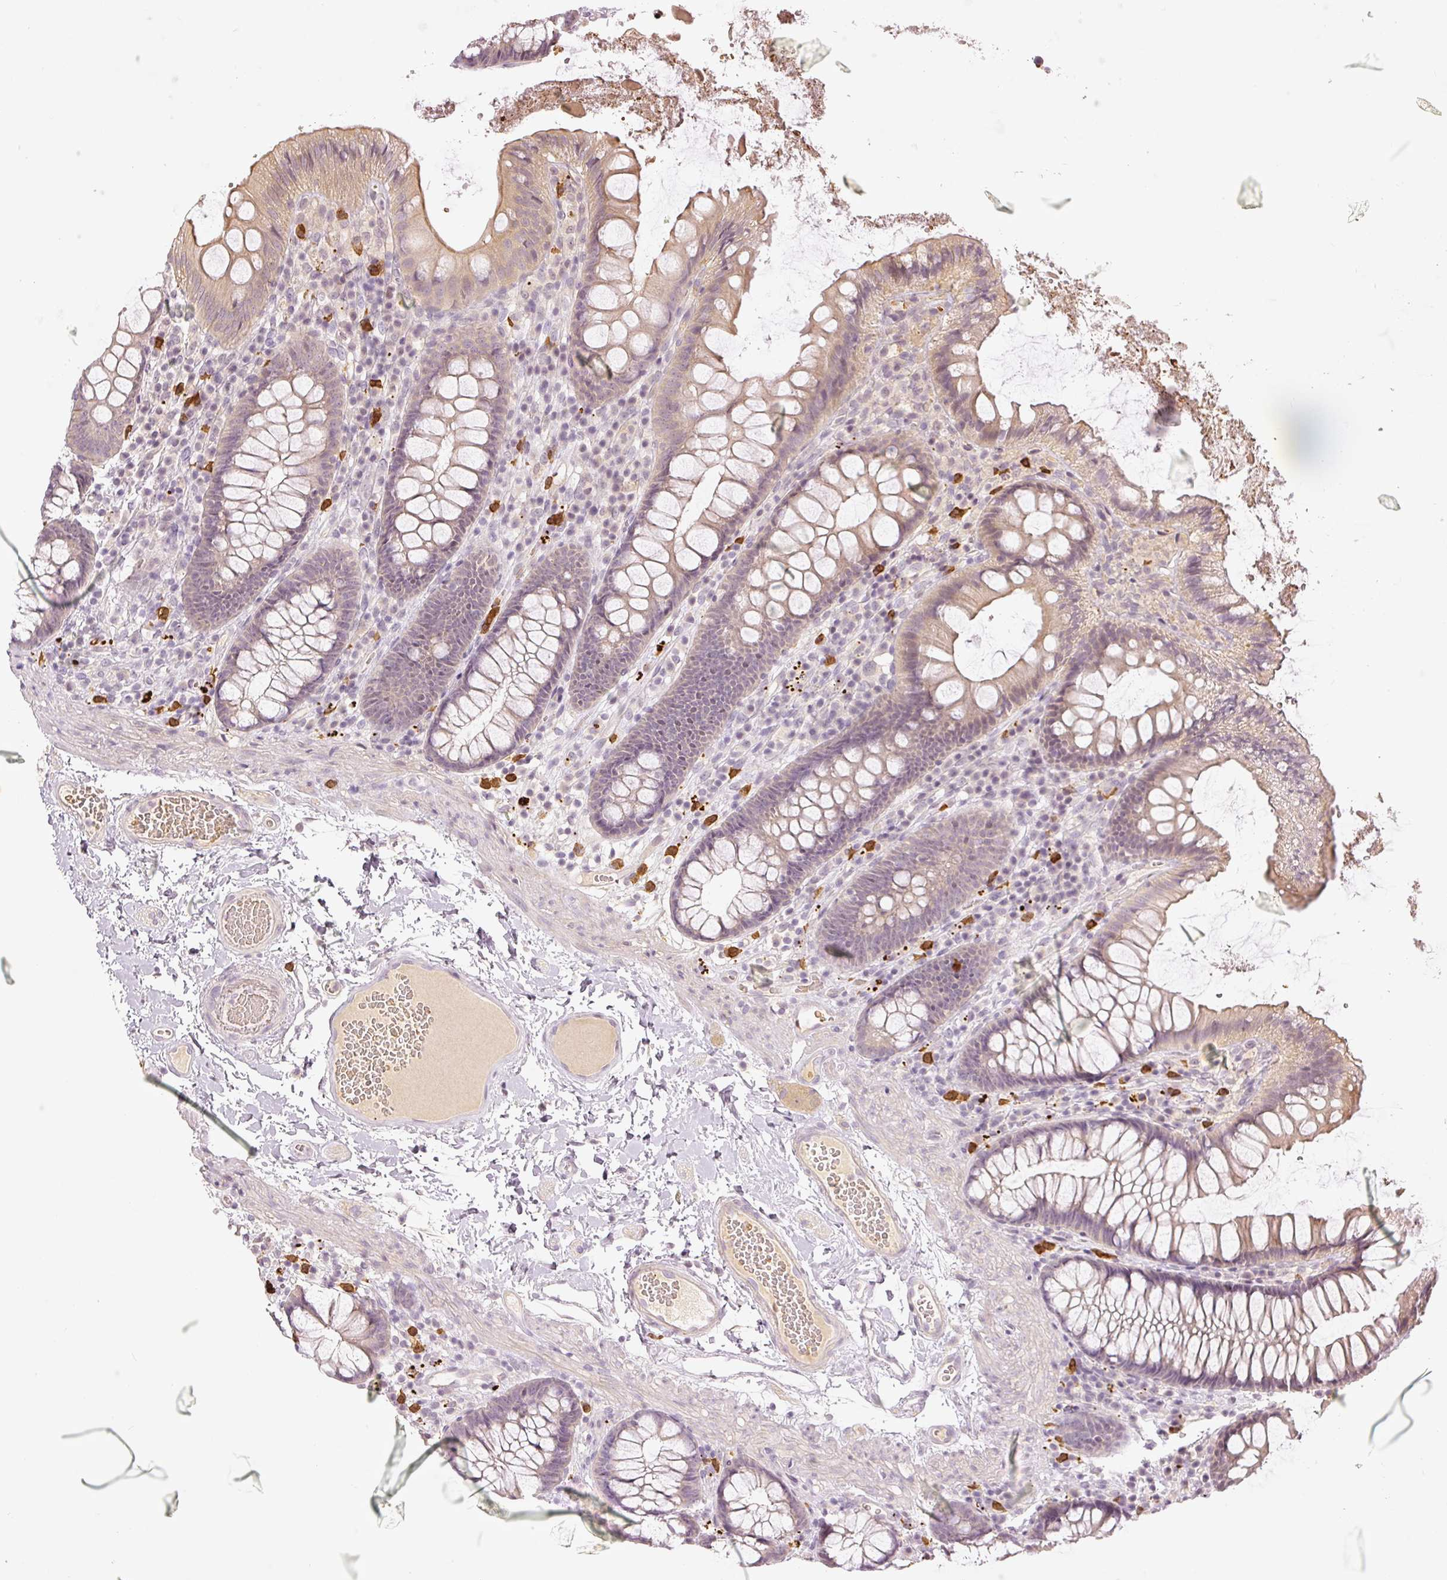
{"staining": {"intensity": "negative", "quantity": "none", "location": "none"}, "tissue": "colon", "cell_type": "Endothelial cells", "image_type": "normal", "snomed": [{"axis": "morphology", "description": "Normal tissue, NOS"}, {"axis": "topography", "description": "Colon"}], "caption": "Endothelial cells show no significant staining in benign colon. The staining was performed using DAB (3,3'-diaminobenzidine) to visualize the protein expression in brown, while the nuclei were stained in blue with hematoxylin (Magnification: 20x).", "gene": "GZMA", "patient": {"sex": "male", "age": 84}}